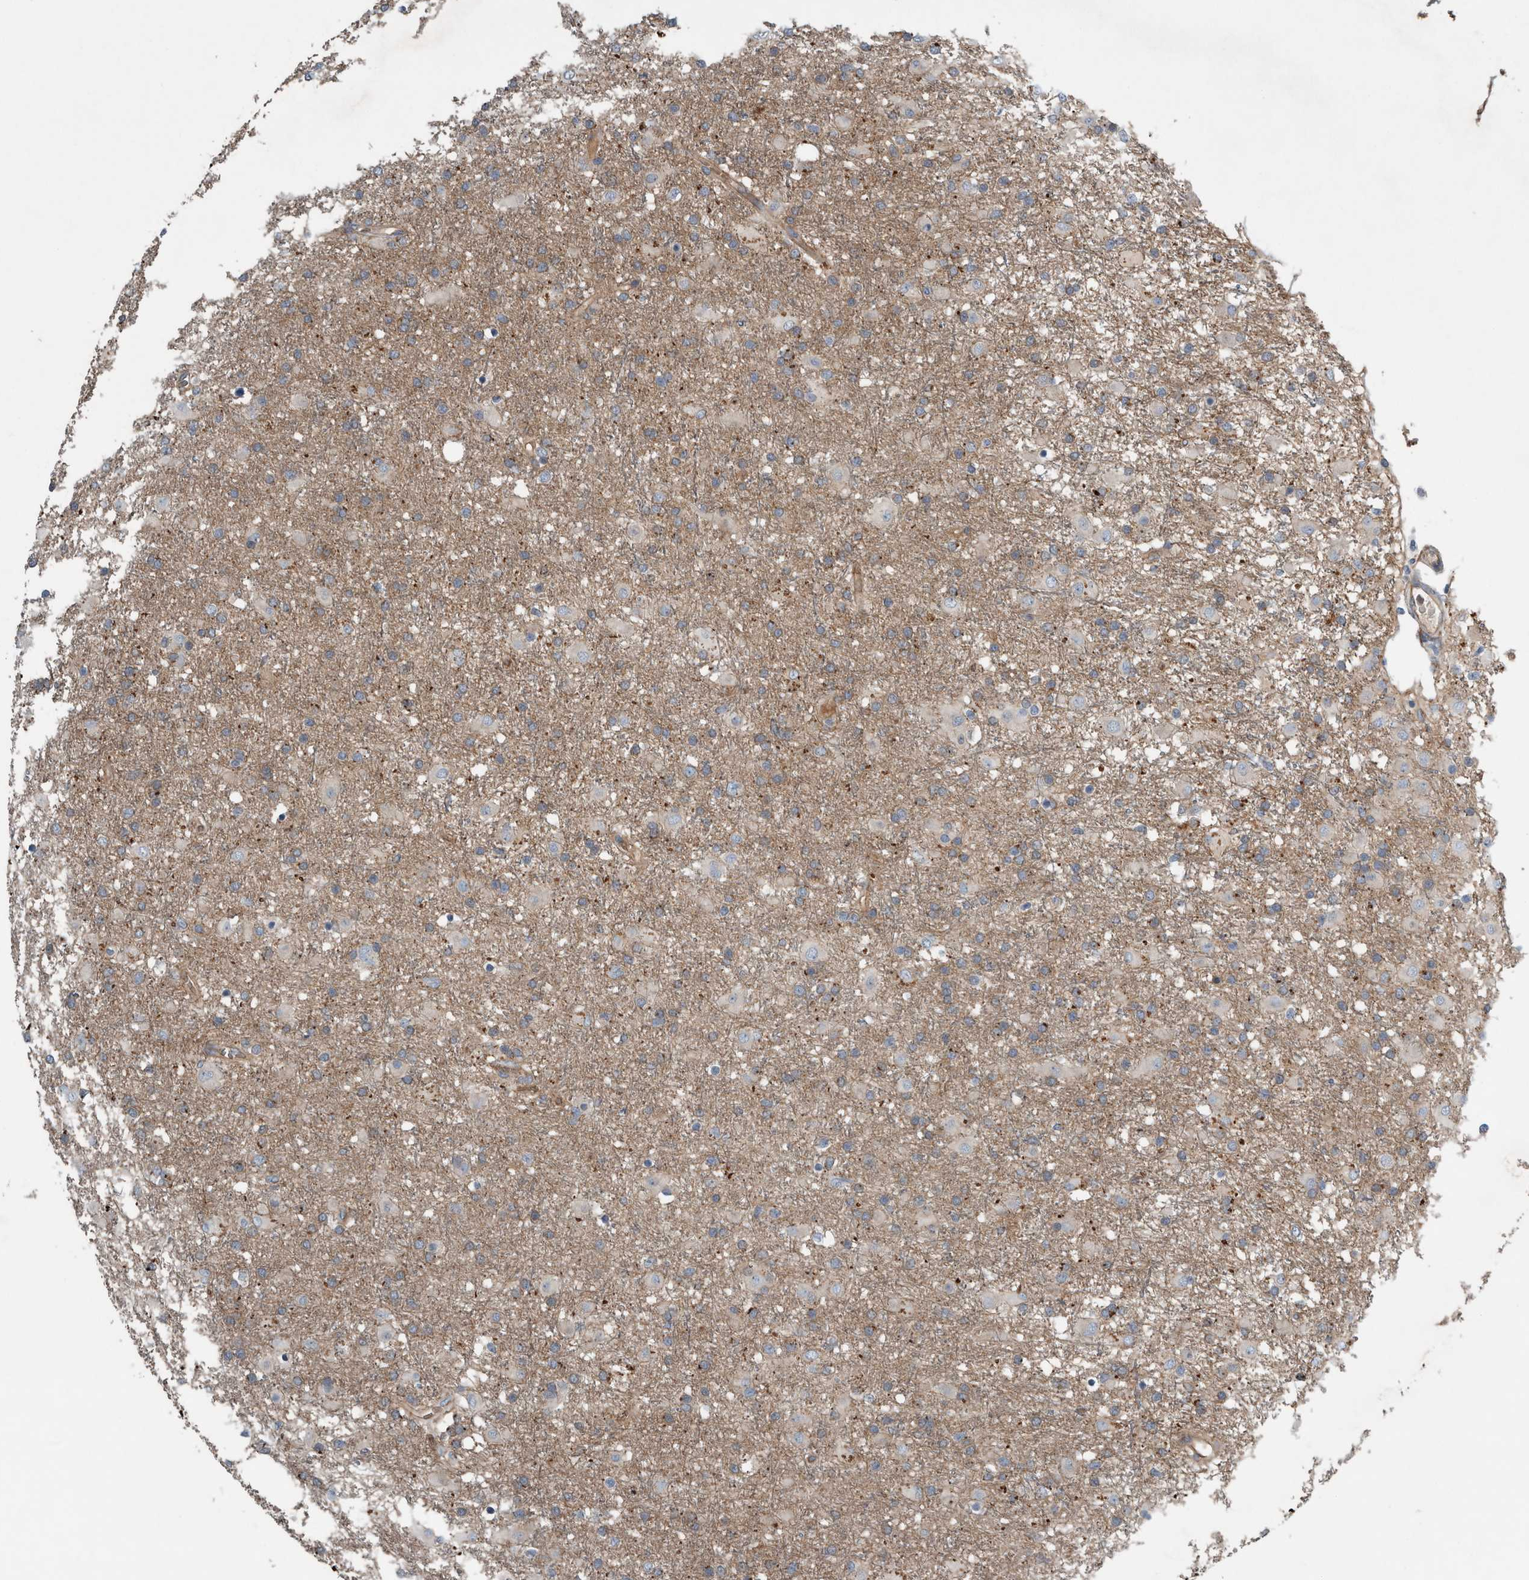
{"staining": {"intensity": "strong", "quantity": "25%-75%", "location": "cytoplasmic/membranous"}, "tissue": "glioma", "cell_type": "Tumor cells", "image_type": "cancer", "snomed": [{"axis": "morphology", "description": "Glioma, malignant, Low grade"}, {"axis": "topography", "description": "Brain"}], "caption": "Immunohistochemistry (DAB) staining of malignant glioma (low-grade) displays strong cytoplasmic/membranous protein positivity in approximately 25%-75% of tumor cells. Immunohistochemistry stains the protein of interest in brown and the nuclei are stained blue.", "gene": "GLT8D2", "patient": {"sex": "male", "age": 65}}